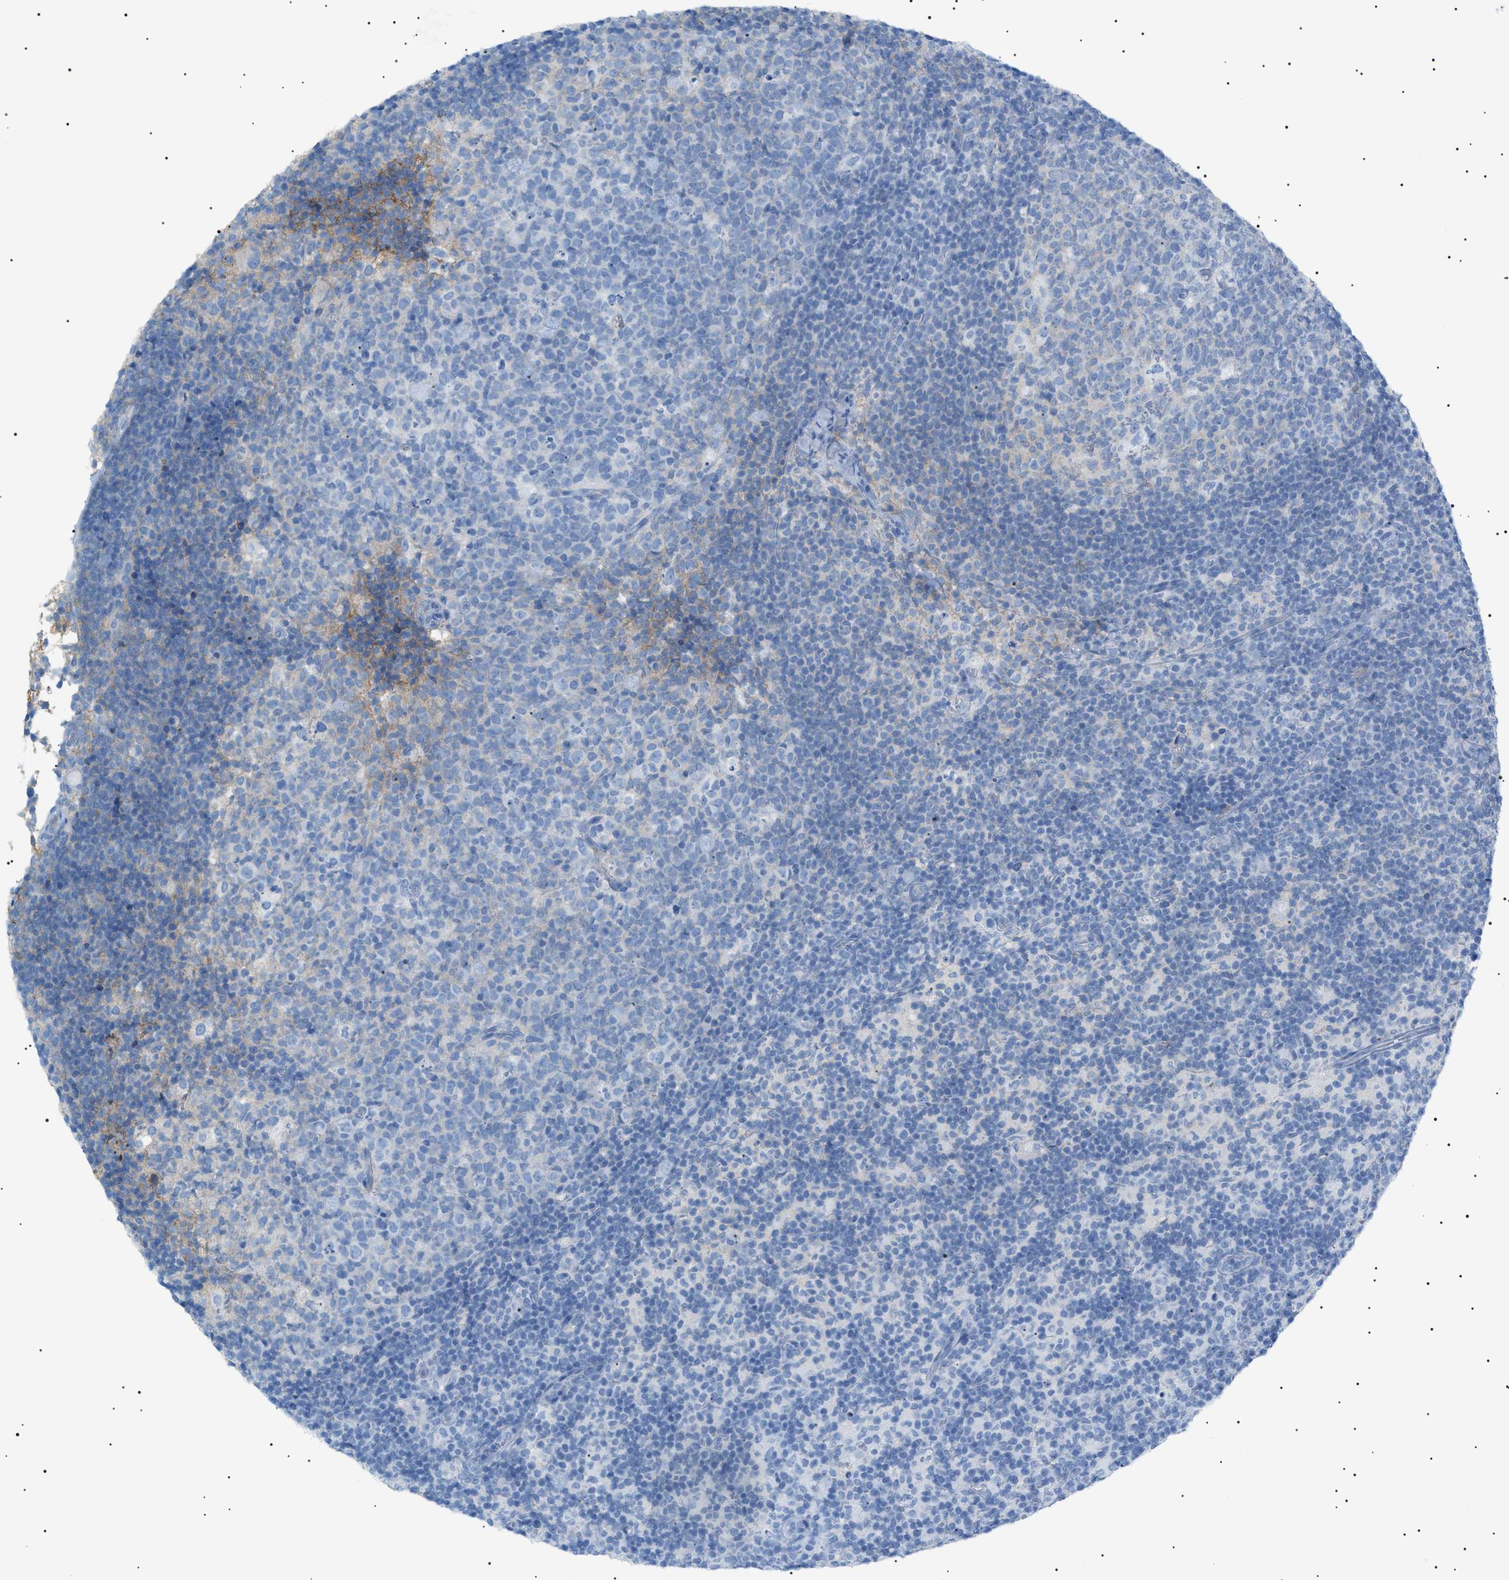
{"staining": {"intensity": "weak", "quantity": "25%-75%", "location": "cytoplasmic/membranous"}, "tissue": "lymph node", "cell_type": "Germinal center cells", "image_type": "normal", "snomed": [{"axis": "morphology", "description": "Normal tissue, NOS"}, {"axis": "morphology", "description": "Inflammation, NOS"}, {"axis": "topography", "description": "Lymph node"}], "caption": "About 25%-75% of germinal center cells in benign human lymph node exhibit weak cytoplasmic/membranous protein expression as visualized by brown immunohistochemical staining.", "gene": "LPA", "patient": {"sex": "male", "age": 55}}